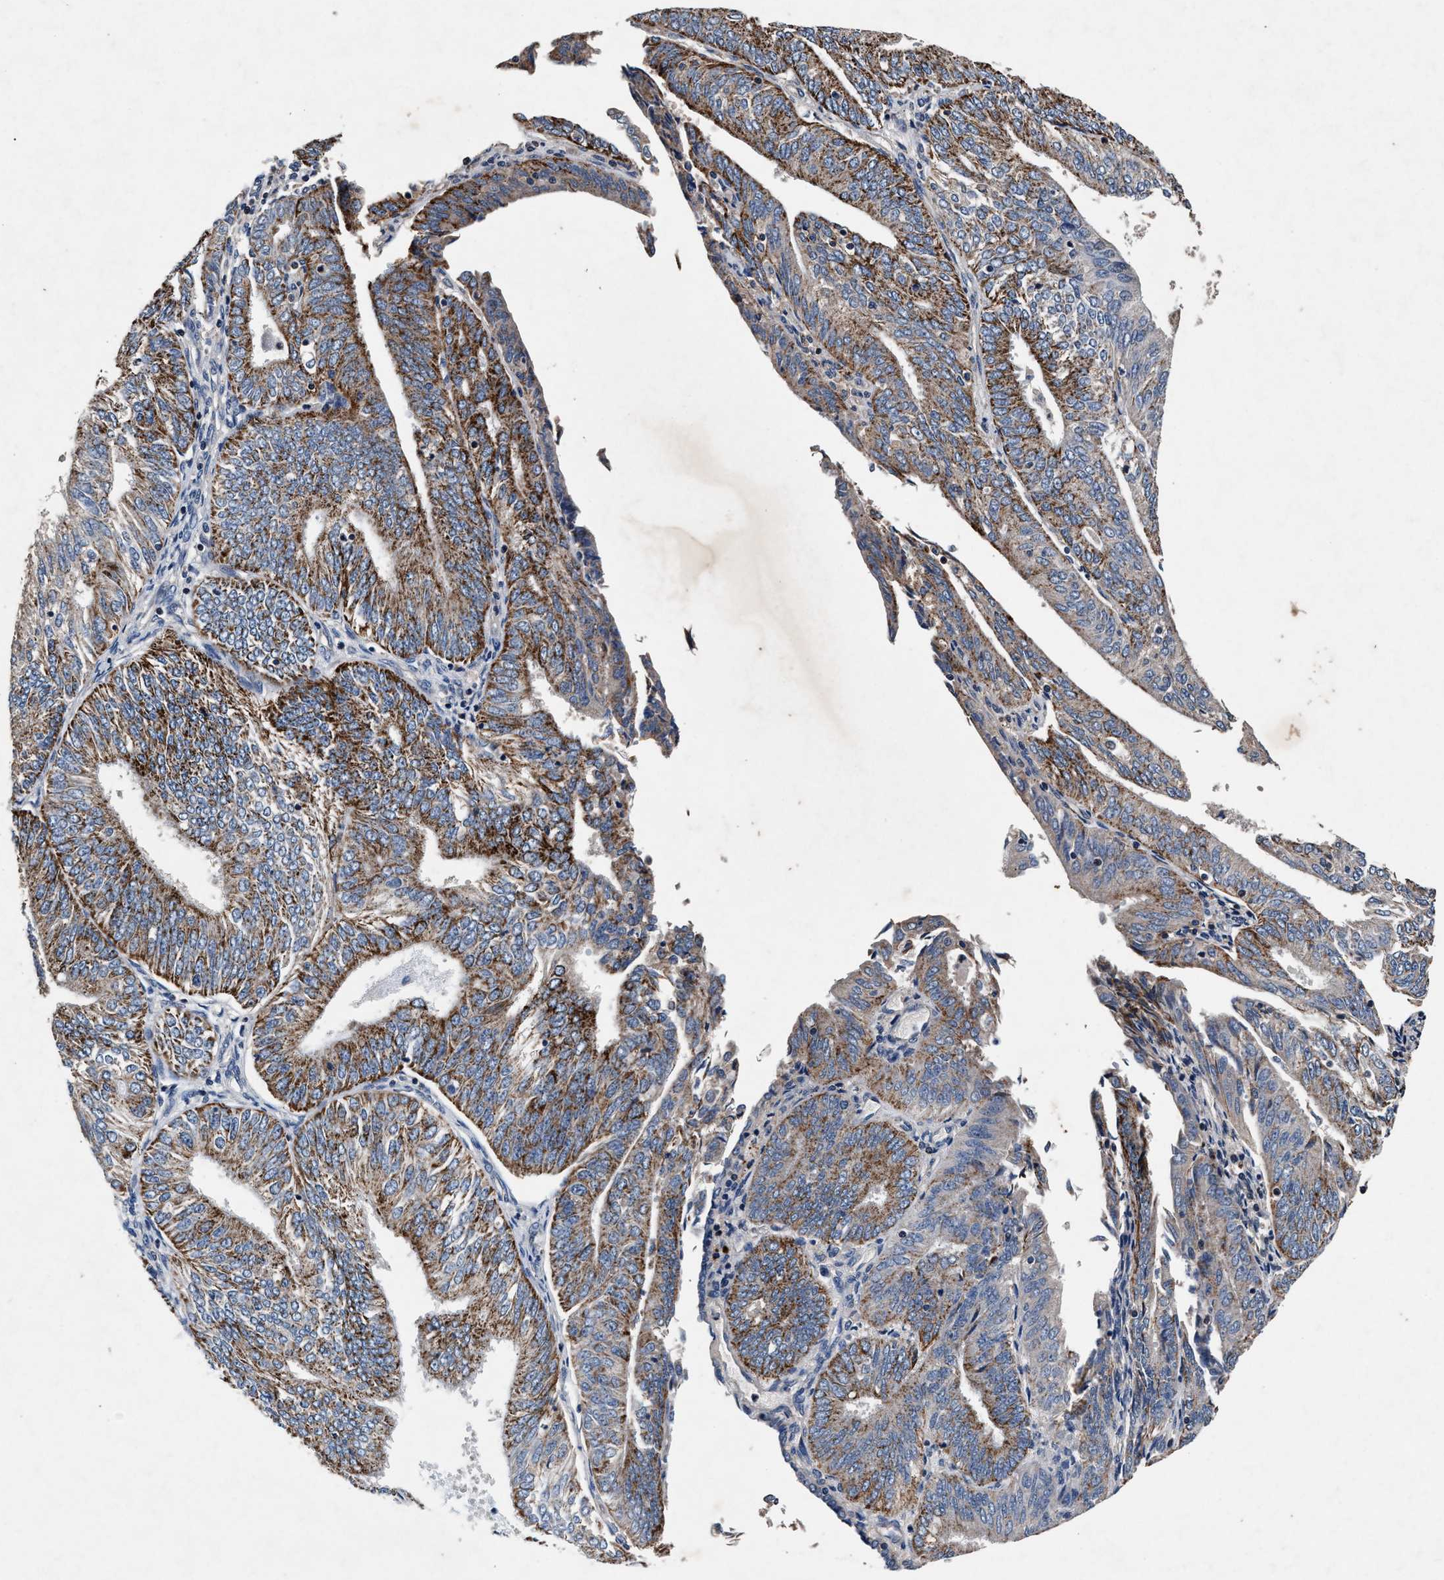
{"staining": {"intensity": "strong", "quantity": ">75%", "location": "cytoplasmic/membranous"}, "tissue": "endometrial cancer", "cell_type": "Tumor cells", "image_type": "cancer", "snomed": [{"axis": "morphology", "description": "Adenocarcinoma, NOS"}, {"axis": "topography", "description": "Endometrium"}], "caption": "A high amount of strong cytoplasmic/membranous positivity is present in about >75% of tumor cells in endometrial cancer tissue.", "gene": "PKD2L1", "patient": {"sex": "female", "age": 58}}